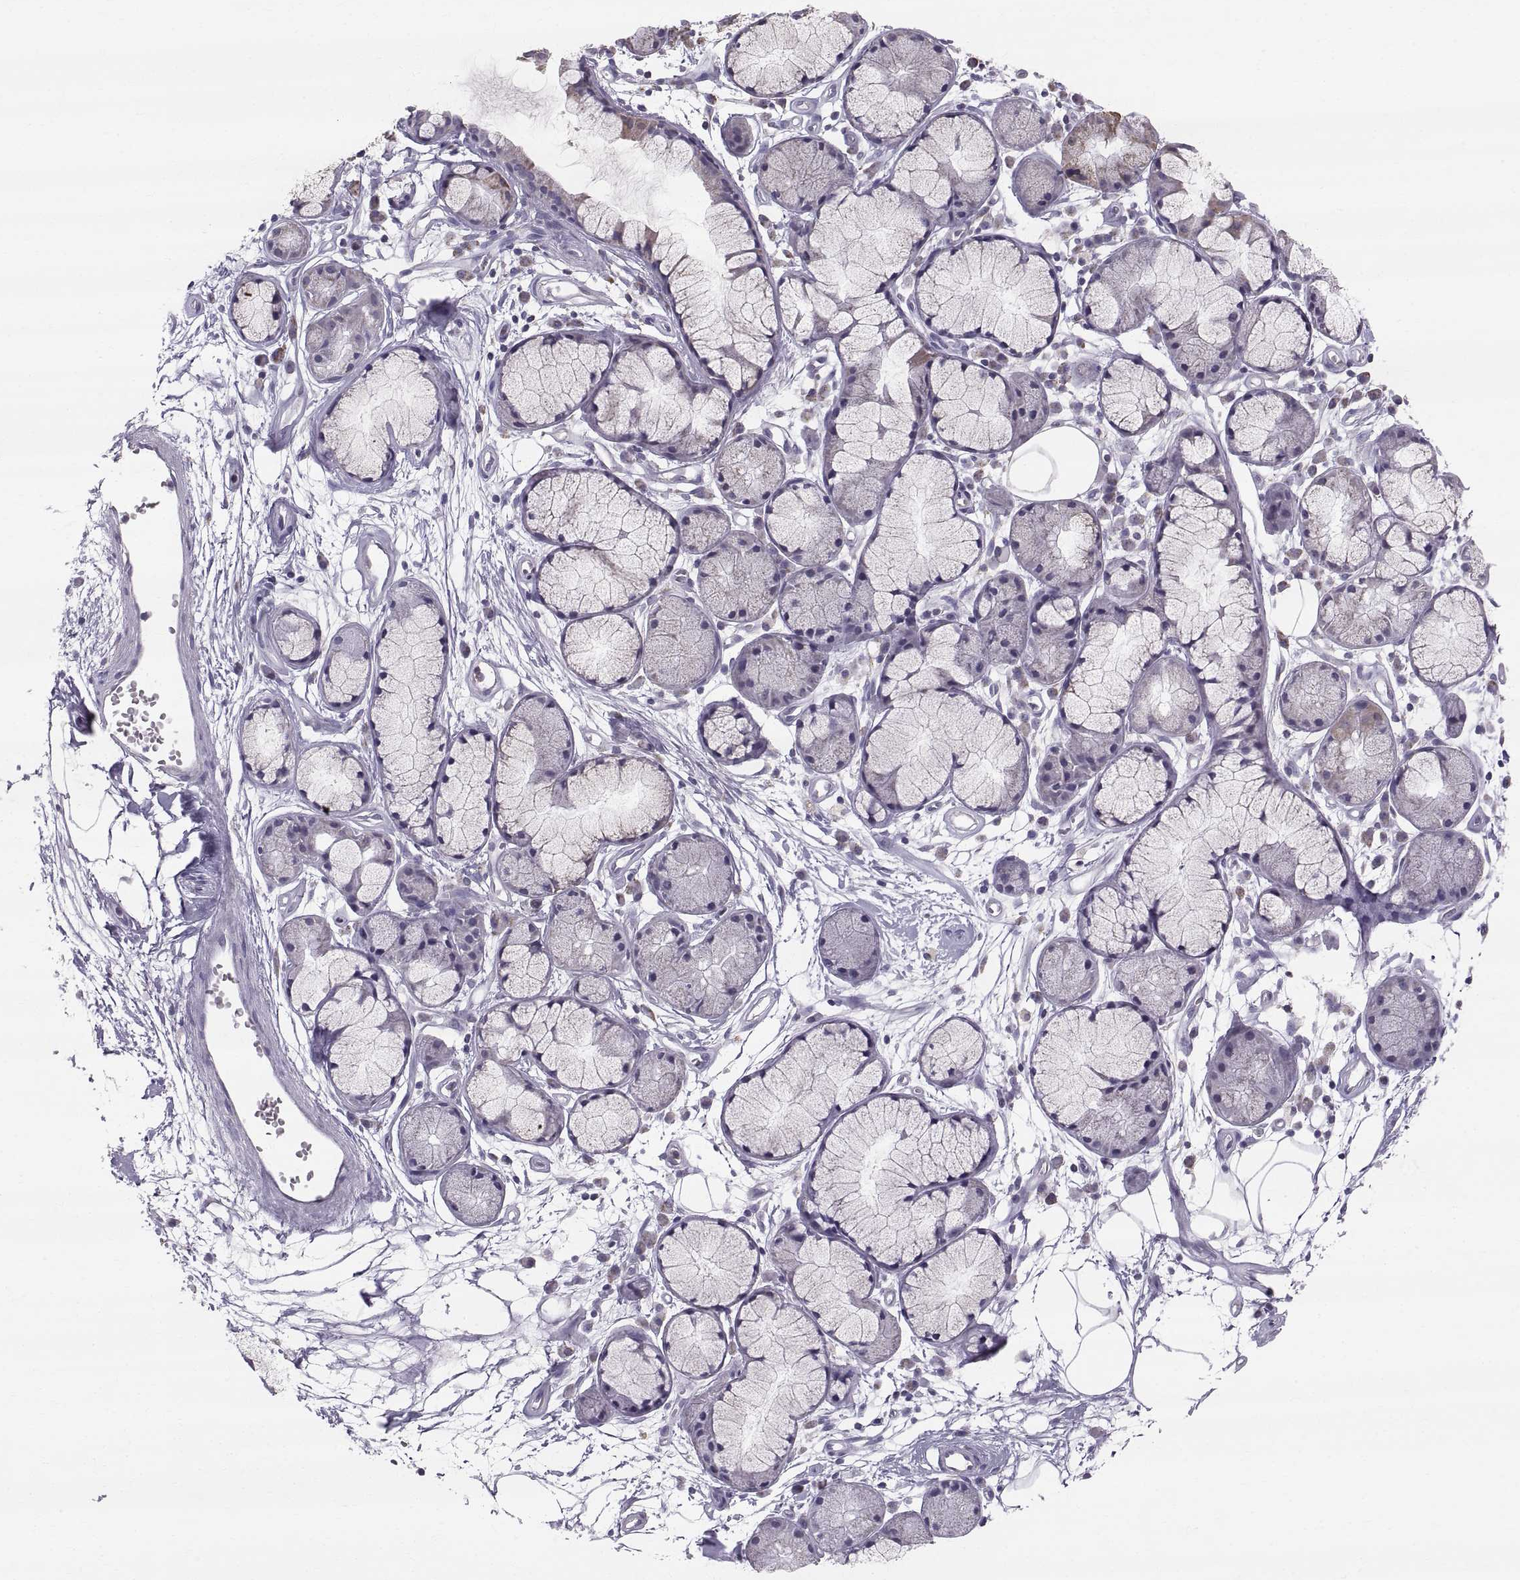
{"staining": {"intensity": "negative", "quantity": "none", "location": "none"}, "tissue": "soft tissue", "cell_type": "Fibroblasts", "image_type": "normal", "snomed": [{"axis": "morphology", "description": "Normal tissue, NOS"}, {"axis": "morphology", "description": "Squamous cell carcinoma, NOS"}, {"axis": "topography", "description": "Cartilage tissue"}, {"axis": "topography", "description": "Lung"}], "caption": "Fibroblasts are negative for protein expression in unremarkable human soft tissue. Brightfield microscopy of IHC stained with DAB (3,3'-diaminobenzidine) (brown) and hematoxylin (blue), captured at high magnification.", "gene": "STMND1", "patient": {"sex": "male", "age": 66}}